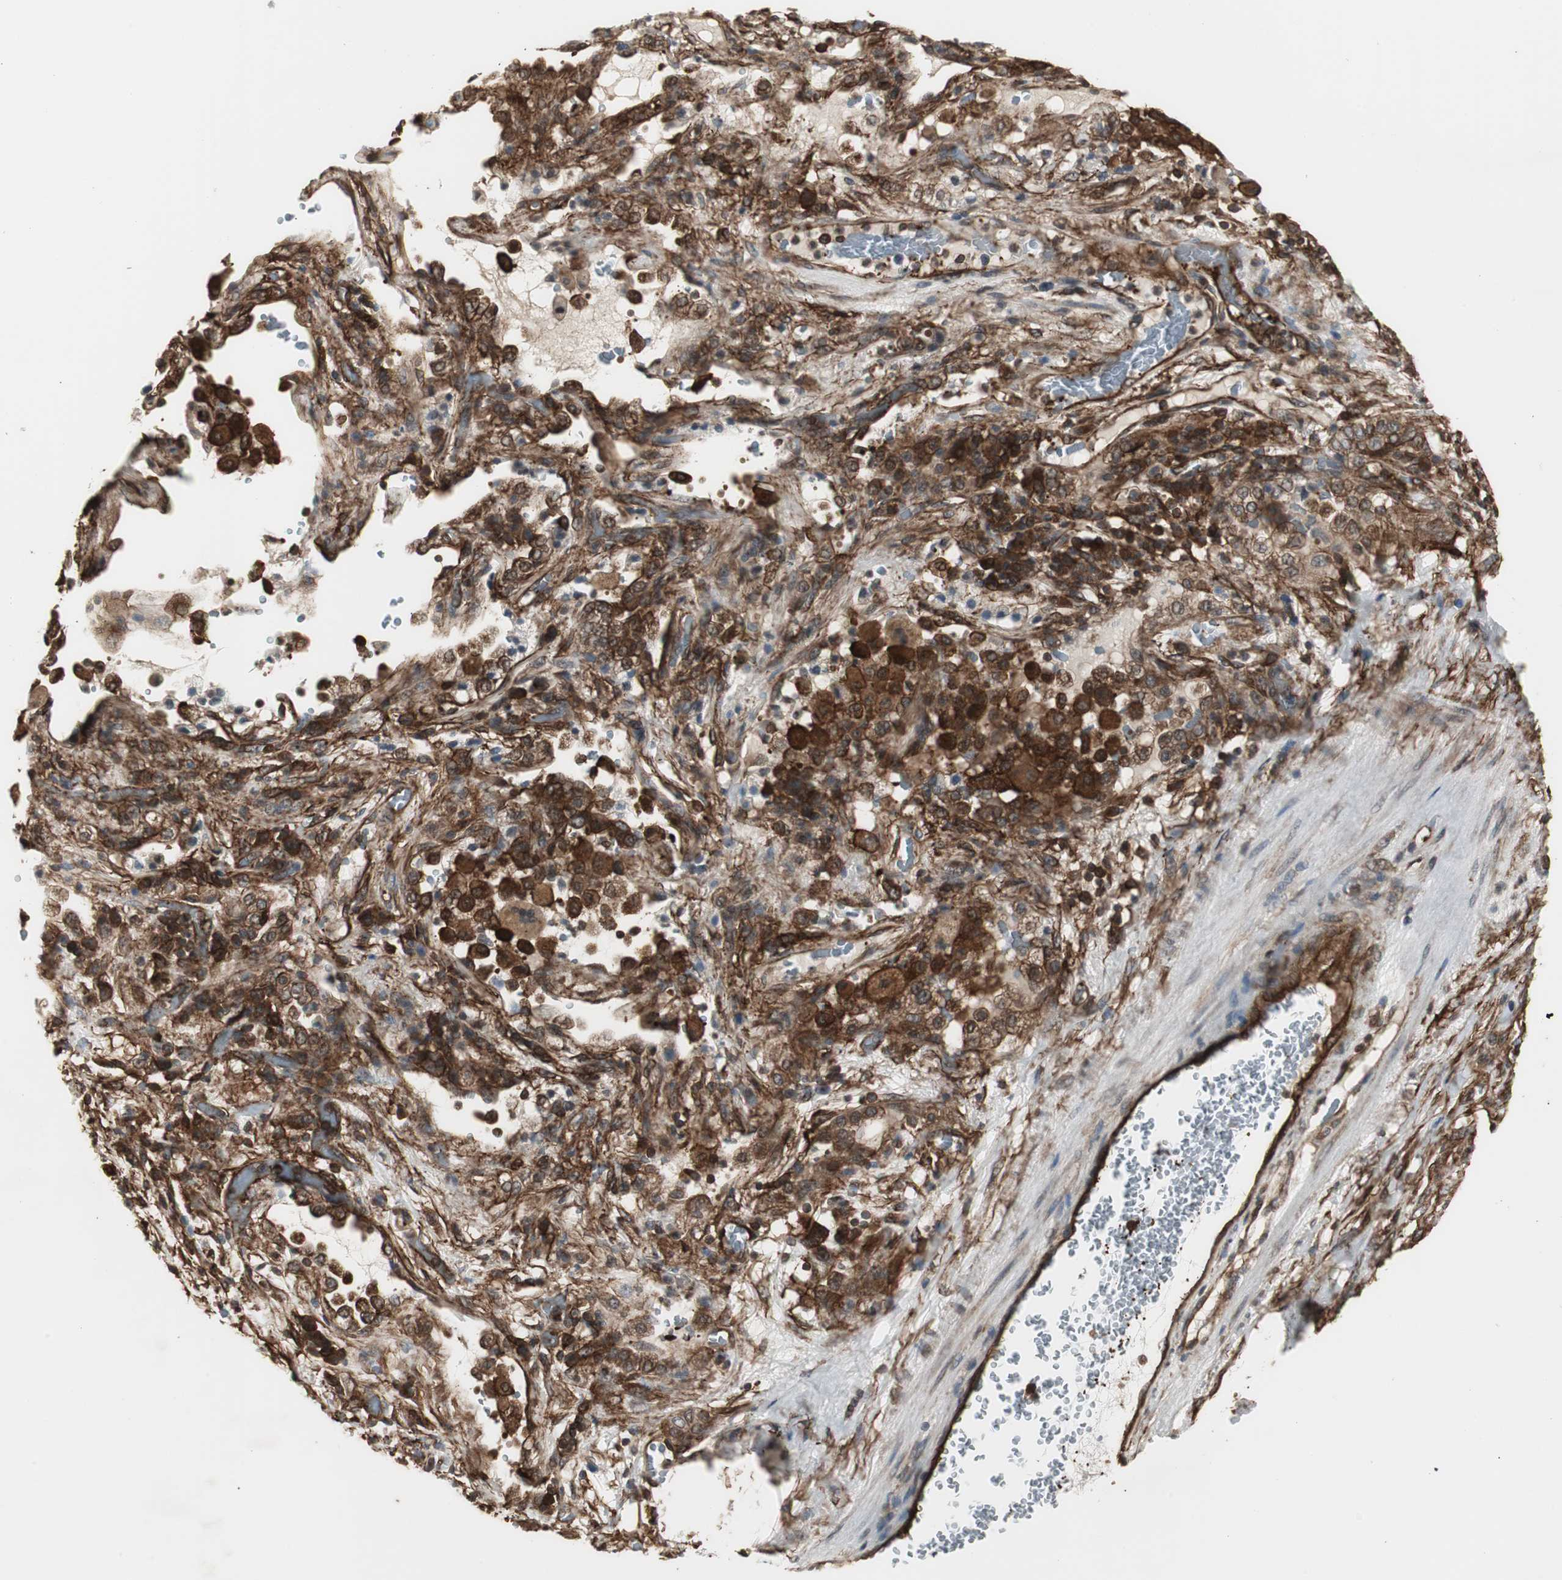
{"staining": {"intensity": "moderate", "quantity": ">75%", "location": "cytoplasmic/membranous"}, "tissue": "lung cancer", "cell_type": "Tumor cells", "image_type": "cancer", "snomed": [{"axis": "morphology", "description": "Squamous cell carcinoma, NOS"}, {"axis": "topography", "description": "Lung"}], "caption": "Immunohistochemical staining of human lung cancer (squamous cell carcinoma) exhibits medium levels of moderate cytoplasmic/membranous positivity in about >75% of tumor cells.", "gene": "PTPN11", "patient": {"sex": "male", "age": 57}}